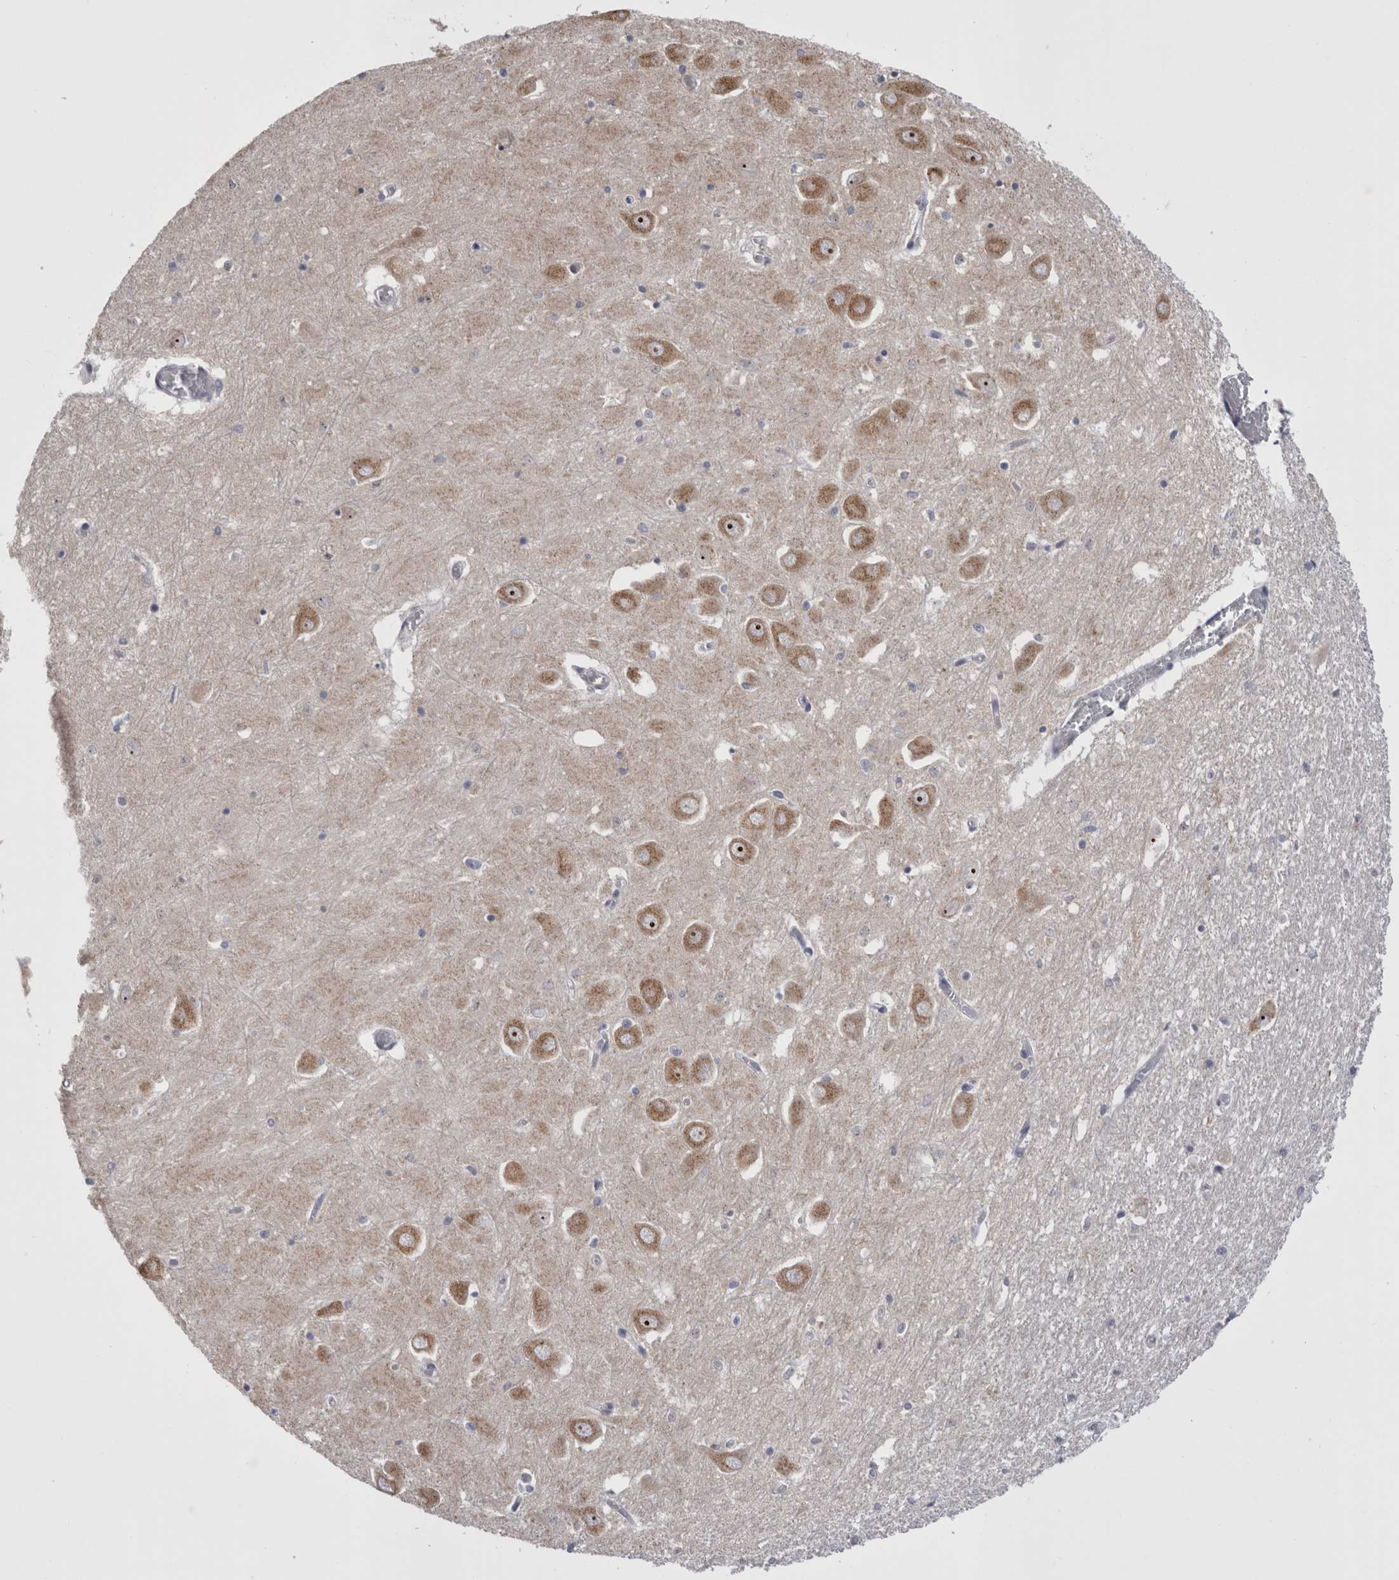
{"staining": {"intensity": "negative", "quantity": "none", "location": "none"}, "tissue": "hippocampus", "cell_type": "Glial cells", "image_type": "normal", "snomed": [{"axis": "morphology", "description": "Normal tissue, NOS"}, {"axis": "topography", "description": "Hippocampus"}], "caption": "IHC histopathology image of unremarkable hippocampus stained for a protein (brown), which reveals no positivity in glial cells. (IHC, brightfield microscopy, high magnification).", "gene": "PWP2", "patient": {"sex": "male", "age": 70}}